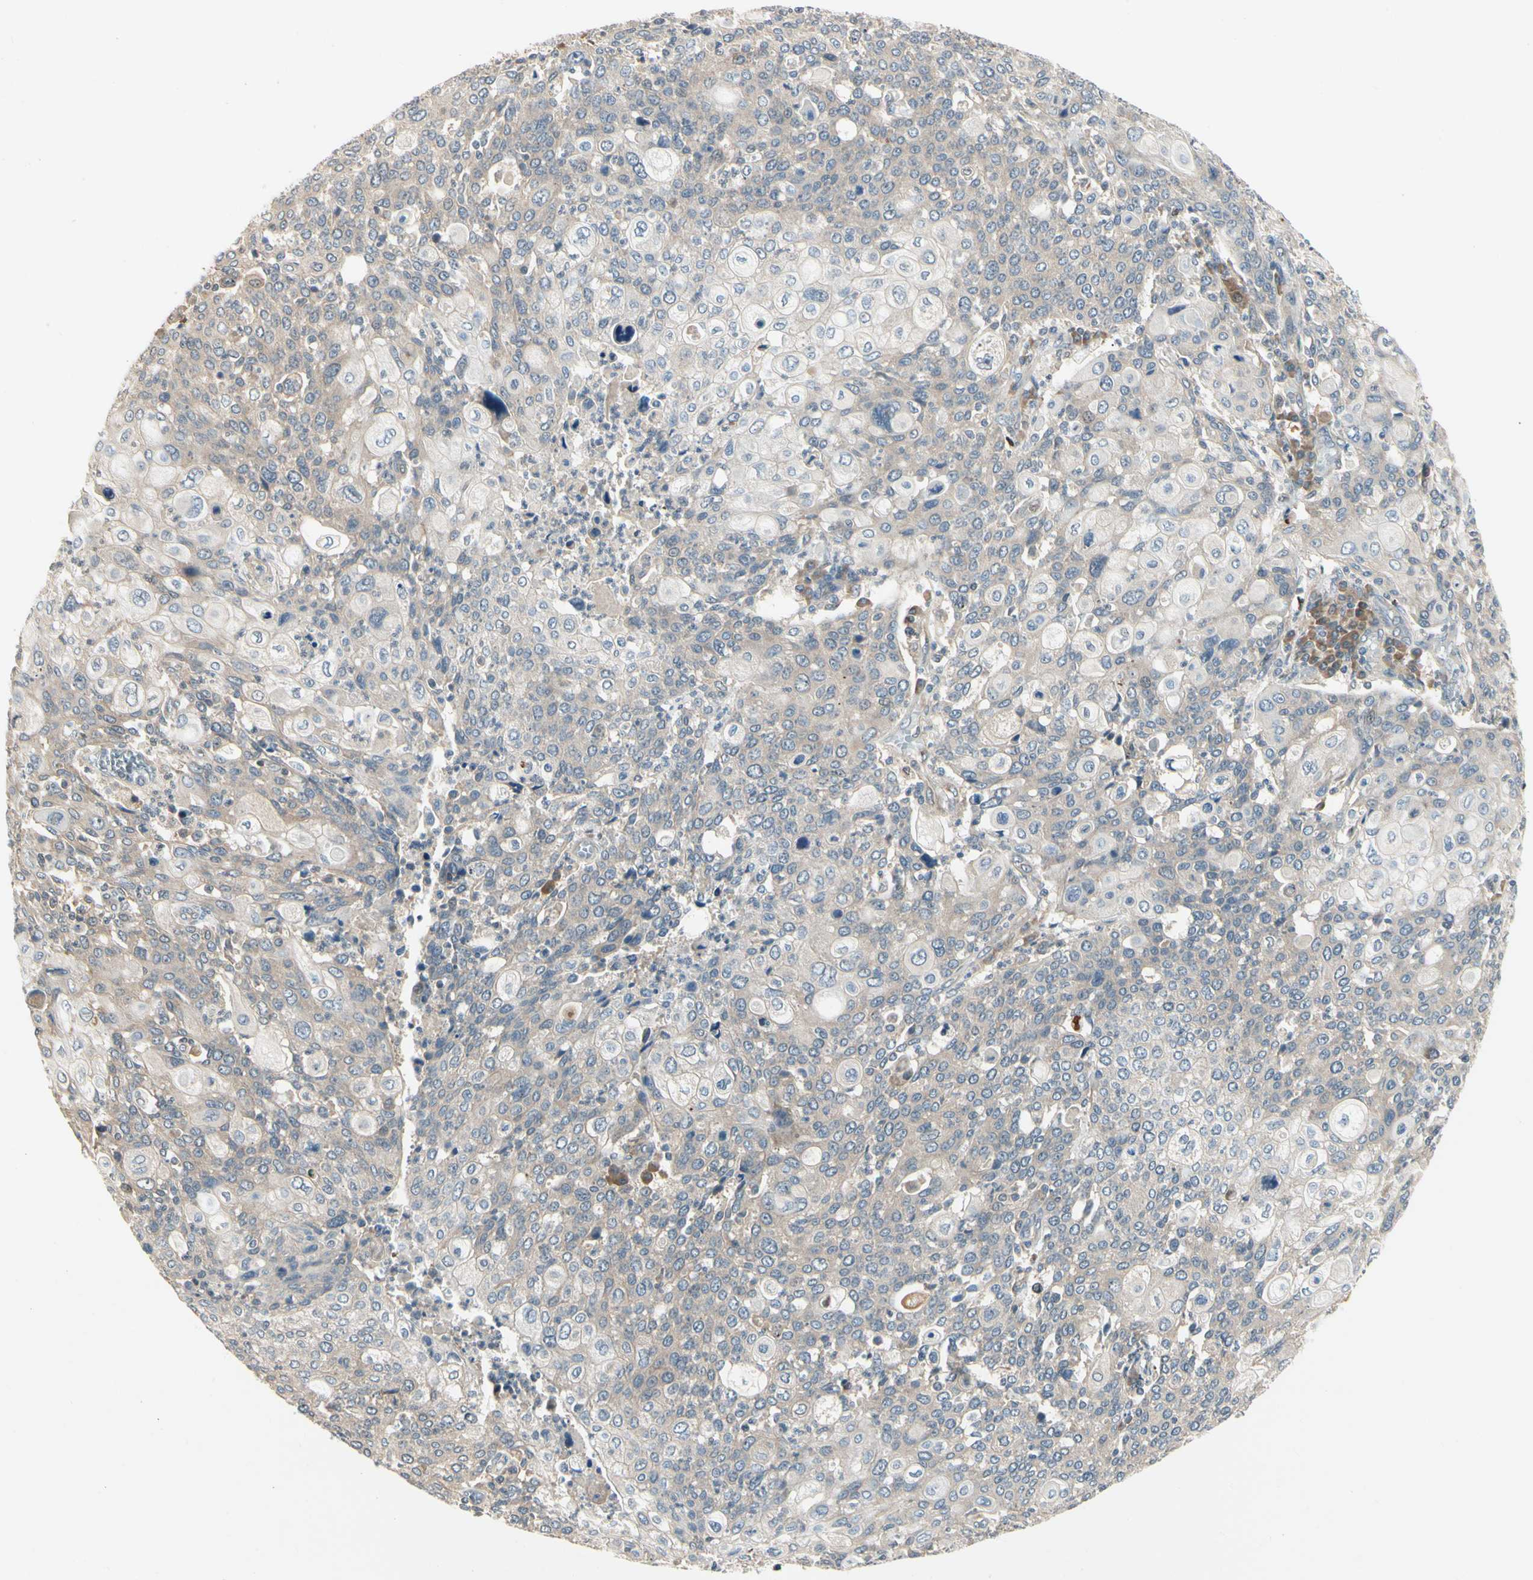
{"staining": {"intensity": "weak", "quantity": "25%-75%", "location": "cytoplasmic/membranous"}, "tissue": "cervical cancer", "cell_type": "Tumor cells", "image_type": "cancer", "snomed": [{"axis": "morphology", "description": "Squamous cell carcinoma, NOS"}, {"axis": "topography", "description": "Cervix"}], "caption": "A brown stain labels weak cytoplasmic/membranous expression of a protein in human cervical cancer tumor cells.", "gene": "RNF14", "patient": {"sex": "female", "age": 40}}